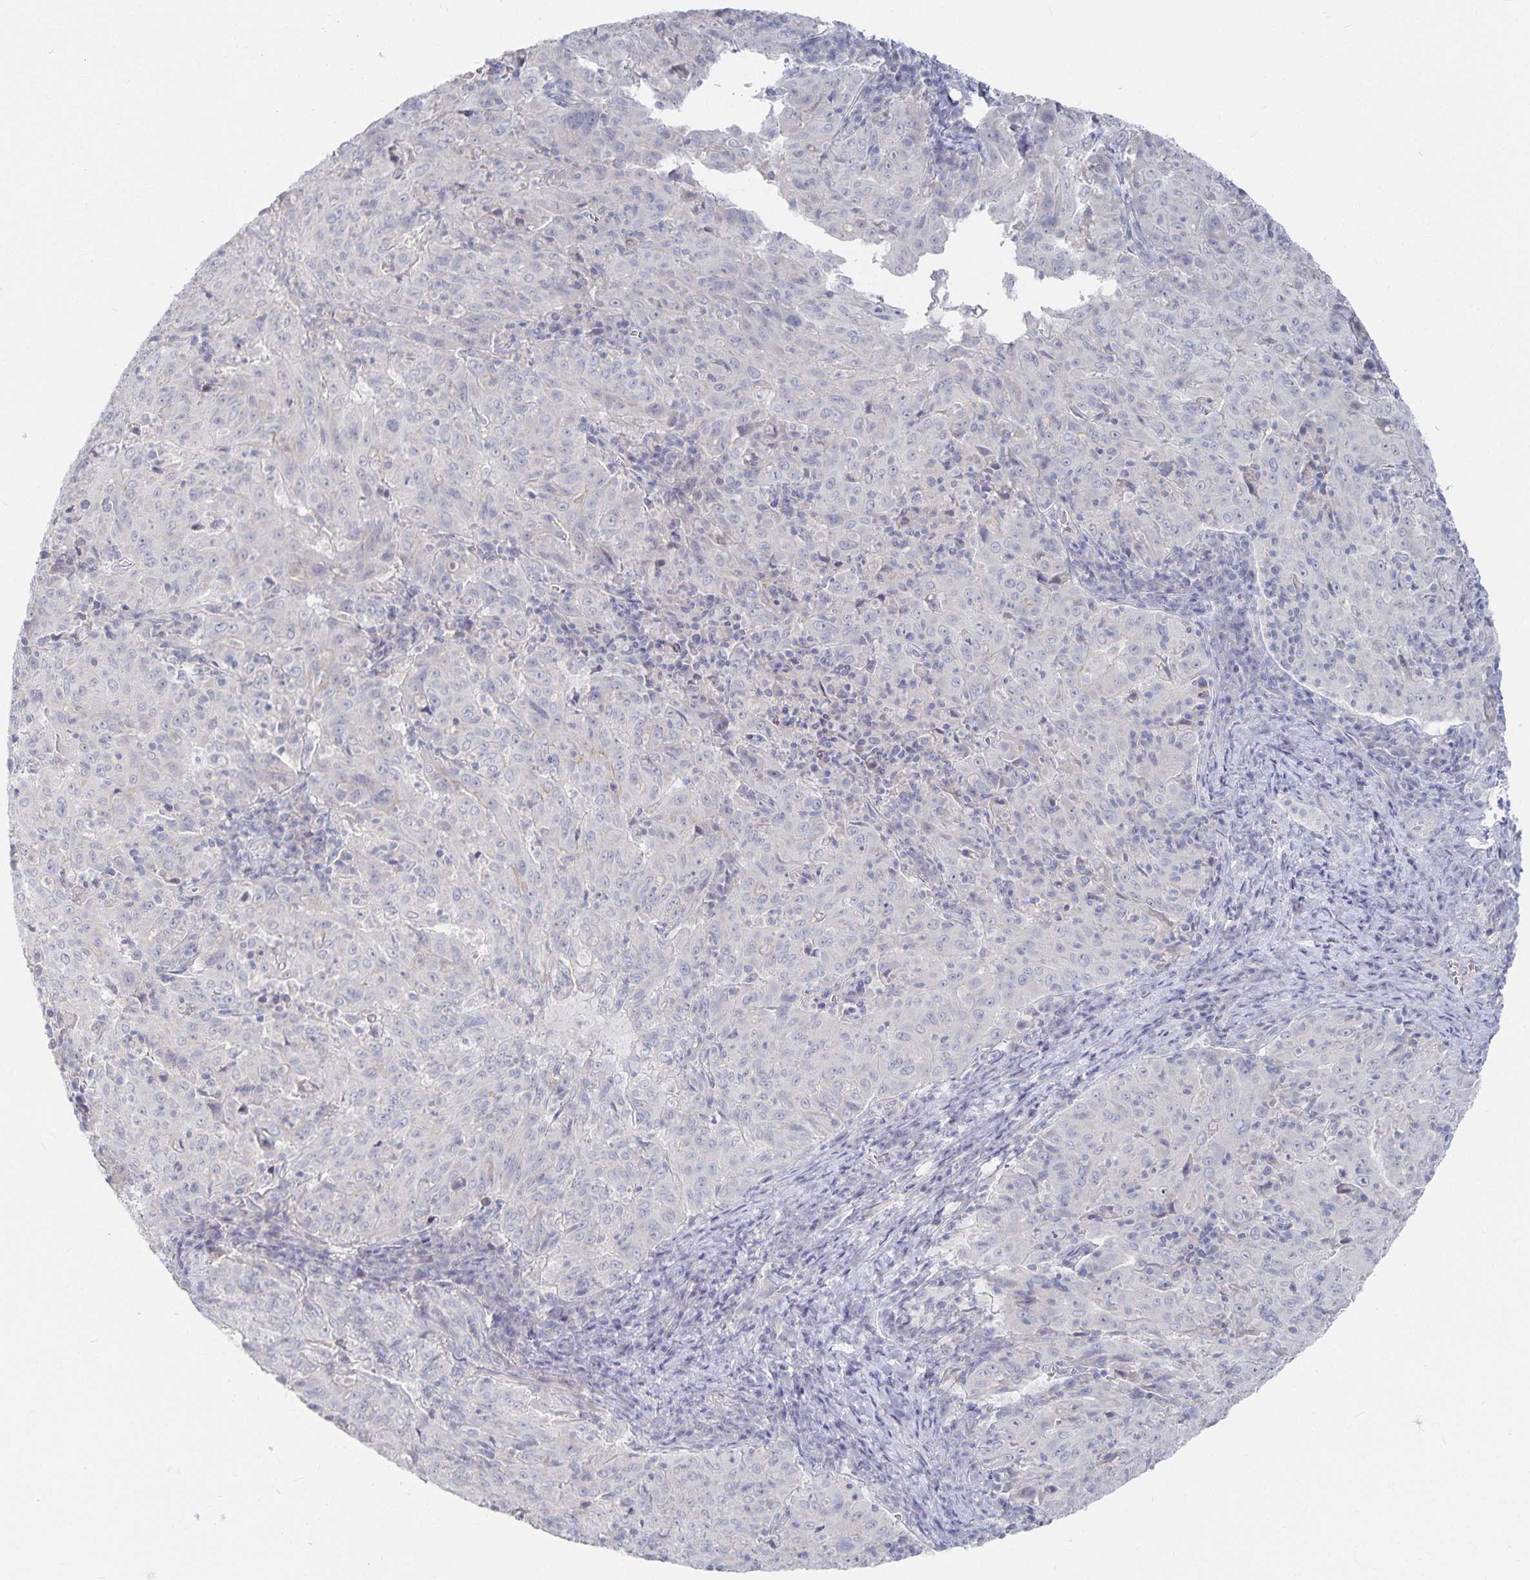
{"staining": {"intensity": "negative", "quantity": "none", "location": "none"}, "tissue": "pancreatic cancer", "cell_type": "Tumor cells", "image_type": "cancer", "snomed": [{"axis": "morphology", "description": "Adenocarcinoma, NOS"}, {"axis": "topography", "description": "Pancreas"}], "caption": "There is no significant staining in tumor cells of pancreatic cancer (adenocarcinoma). (IHC, brightfield microscopy, high magnification).", "gene": "DNAH9", "patient": {"sex": "male", "age": 63}}